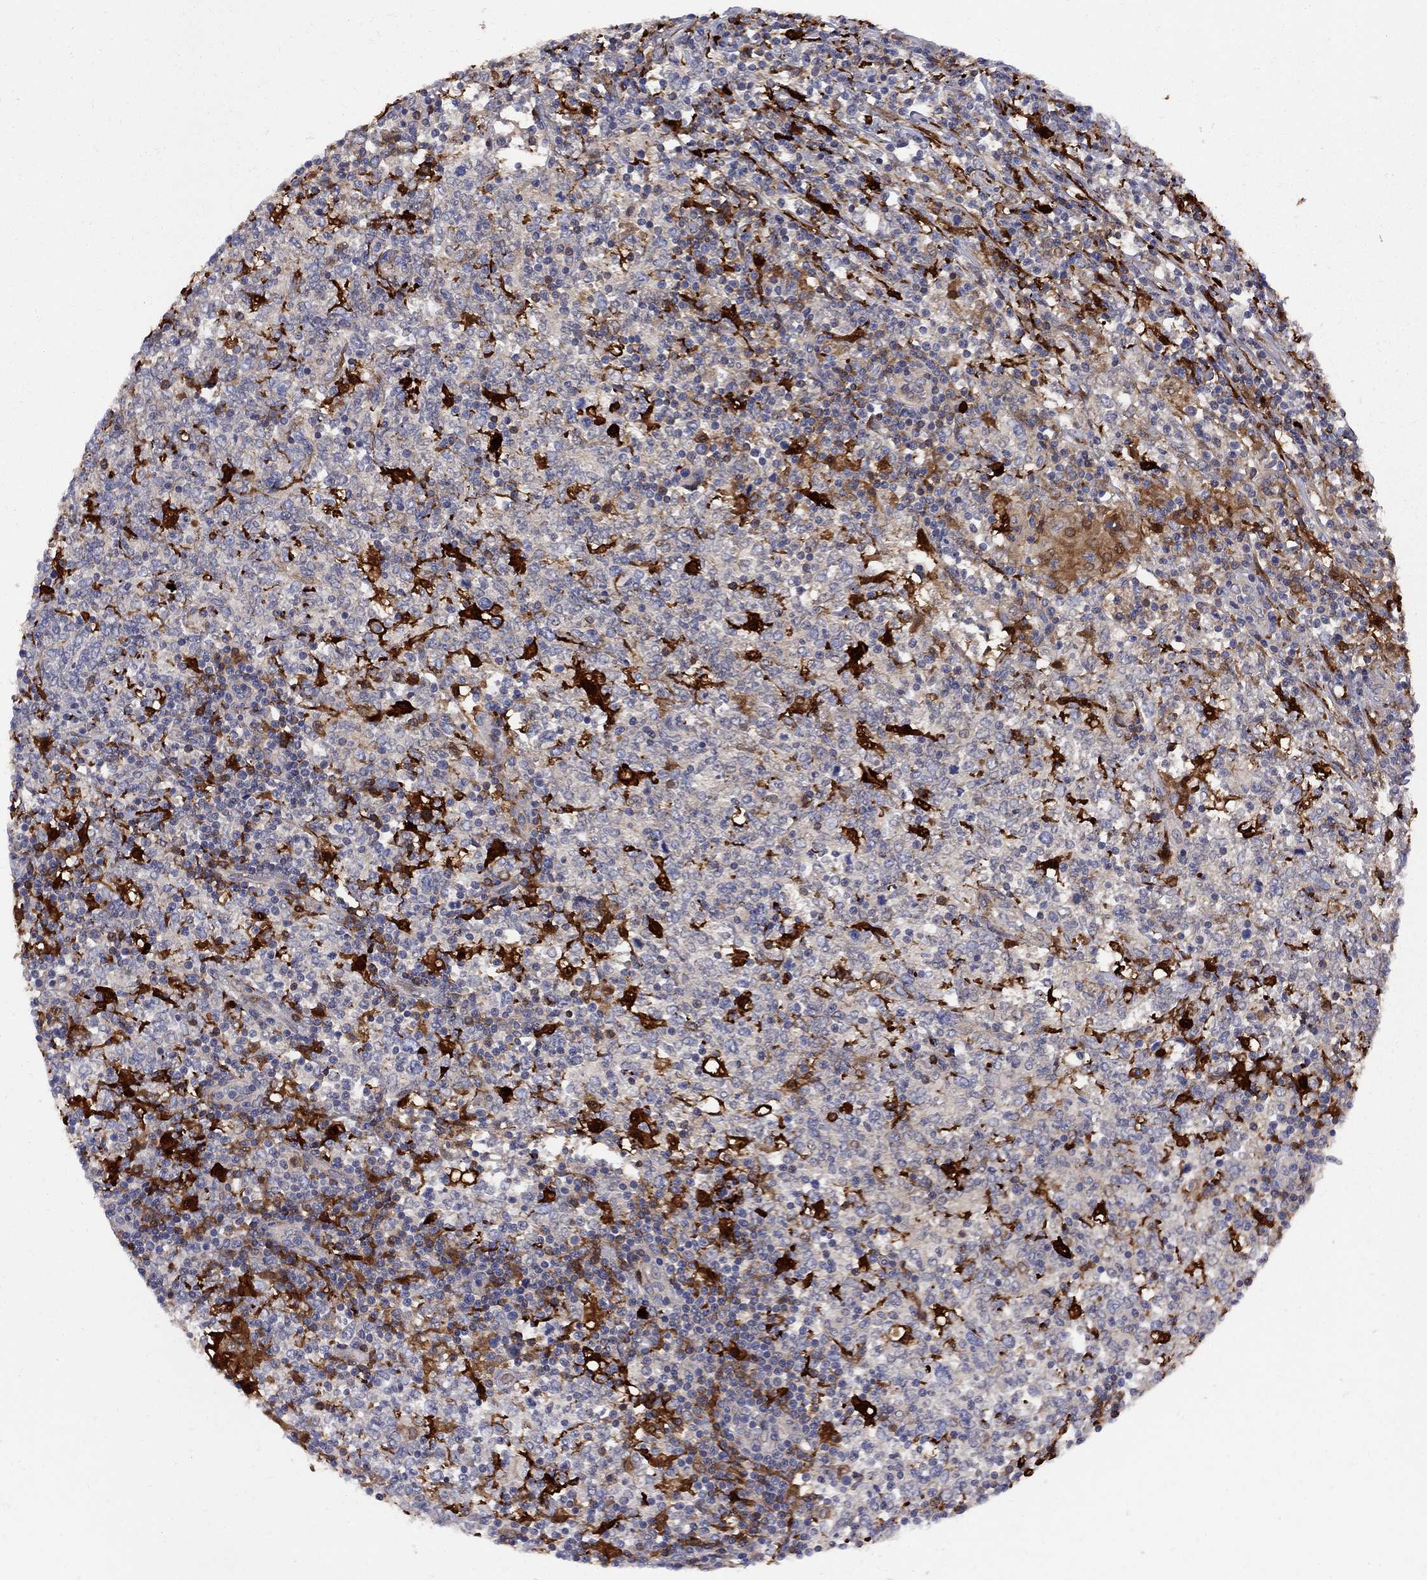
{"staining": {"intensity": "moderate", "quantity": "25%-75%", "location": "cytoplasmic/membranous"}, "tissue": "lymphoma", "cell_type": "Tumor cells", "image_type": "cancer", "snomed": [{"axis": "morphology", "description": "Malignant lymphoma, non-Hodgkin's type, High grade"}, {"axis": "topography", "description": "Lymph node"}], "caption": "Malignant lymphoma, non-Hodgkin's type (high-grade) stained for a protein displays moderate cytoplasmic/membranous positivity in tumor cells.", "gene": "MTHFR", "patient": {"sex": "female", "age": 84}}